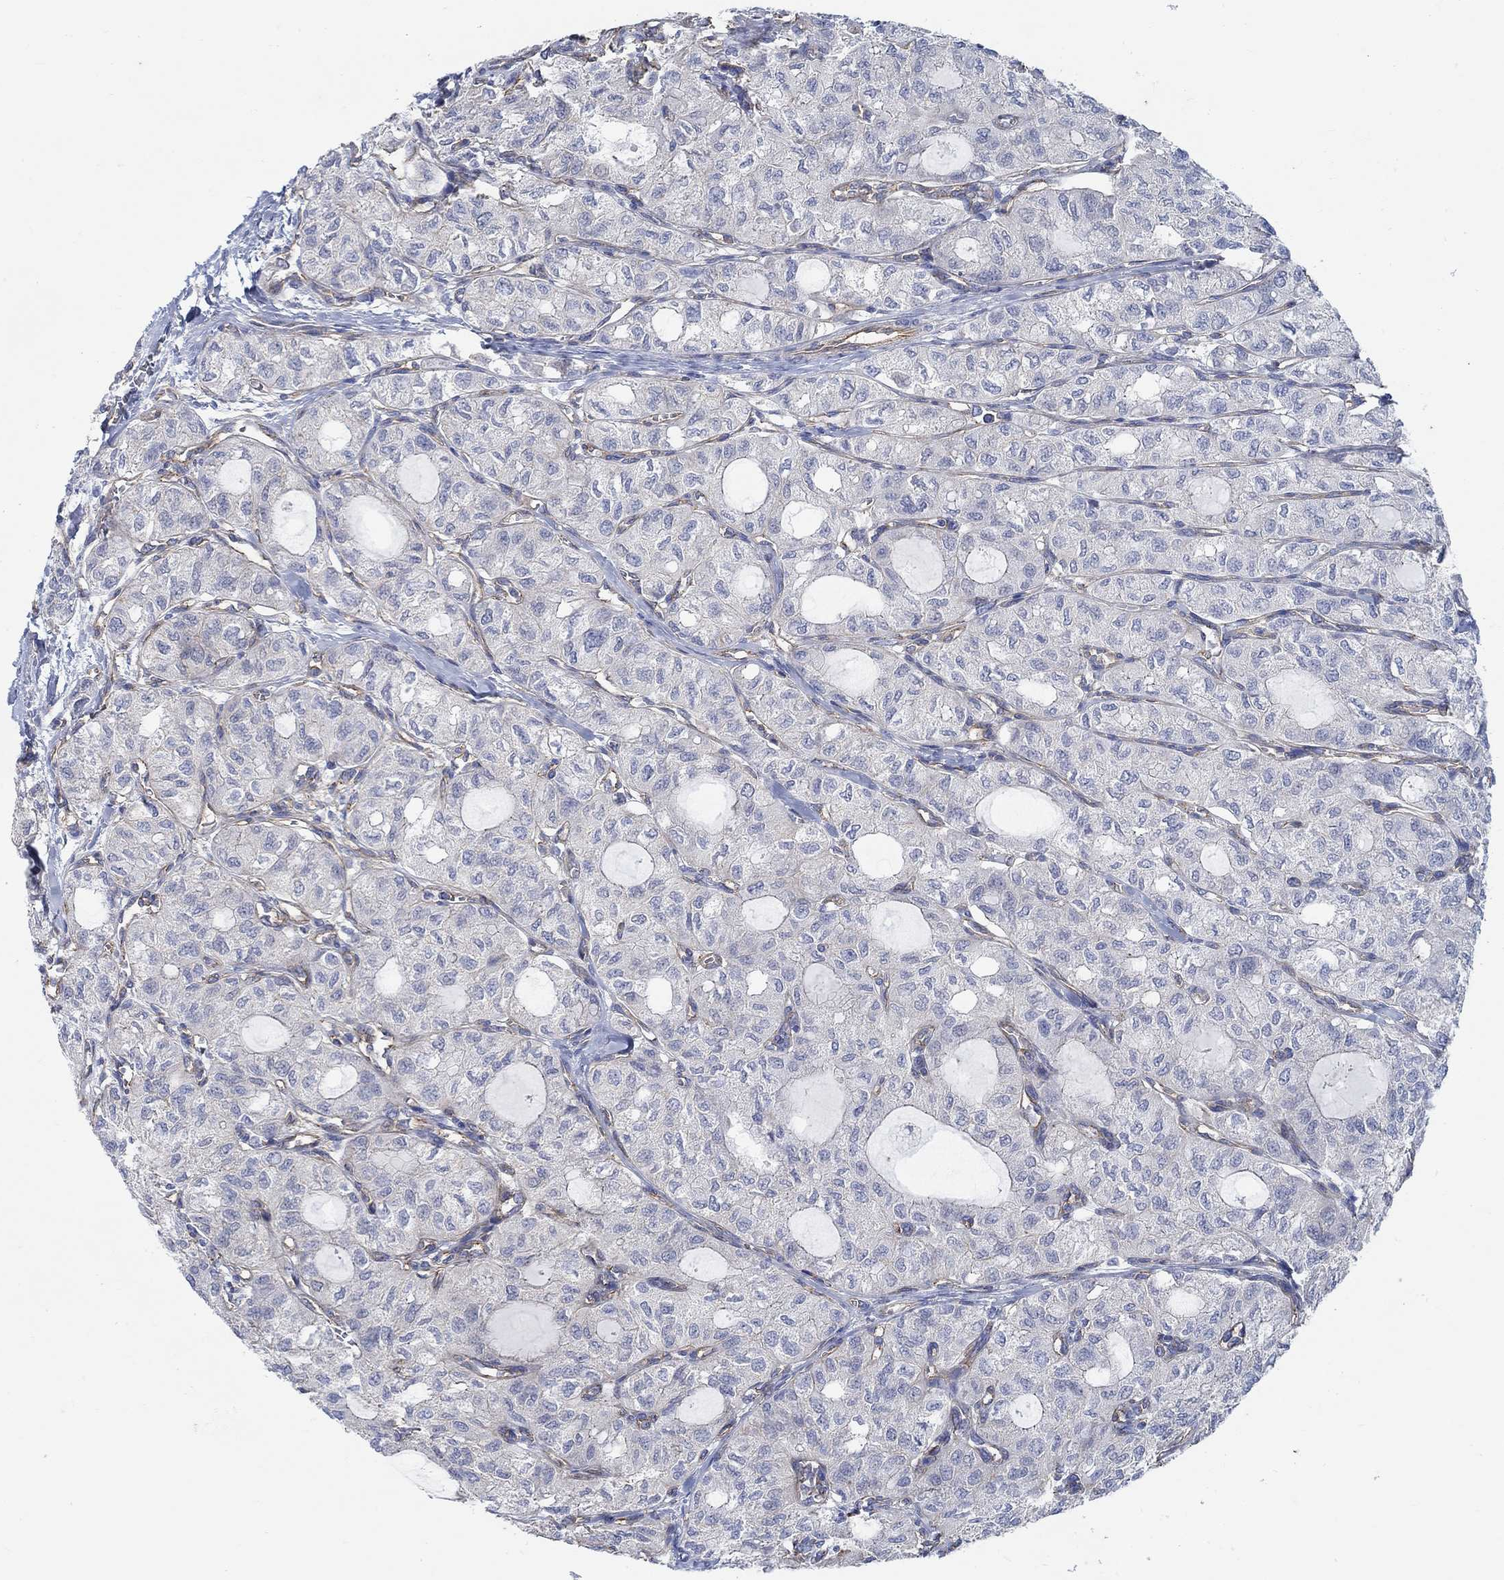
{"staining": {"intensity": "negative", "quantity": "none", "location": "none"}, "tissue": "thyroid cancer", "cell_type": "Tumor cells", "image_type": "cancer", "snomed": [{"axis": "morphology", "description": "Follicular adenoma carcinoma, NOS"}, {"axis": "topography", "description": "Thyroid gland"}], "caption": "There is no significant expression in tumor cells of thyroid follicular adenoma carcinoma.", "gene": "TMEM198", "patient": {"sex": "male", "age": 75}}